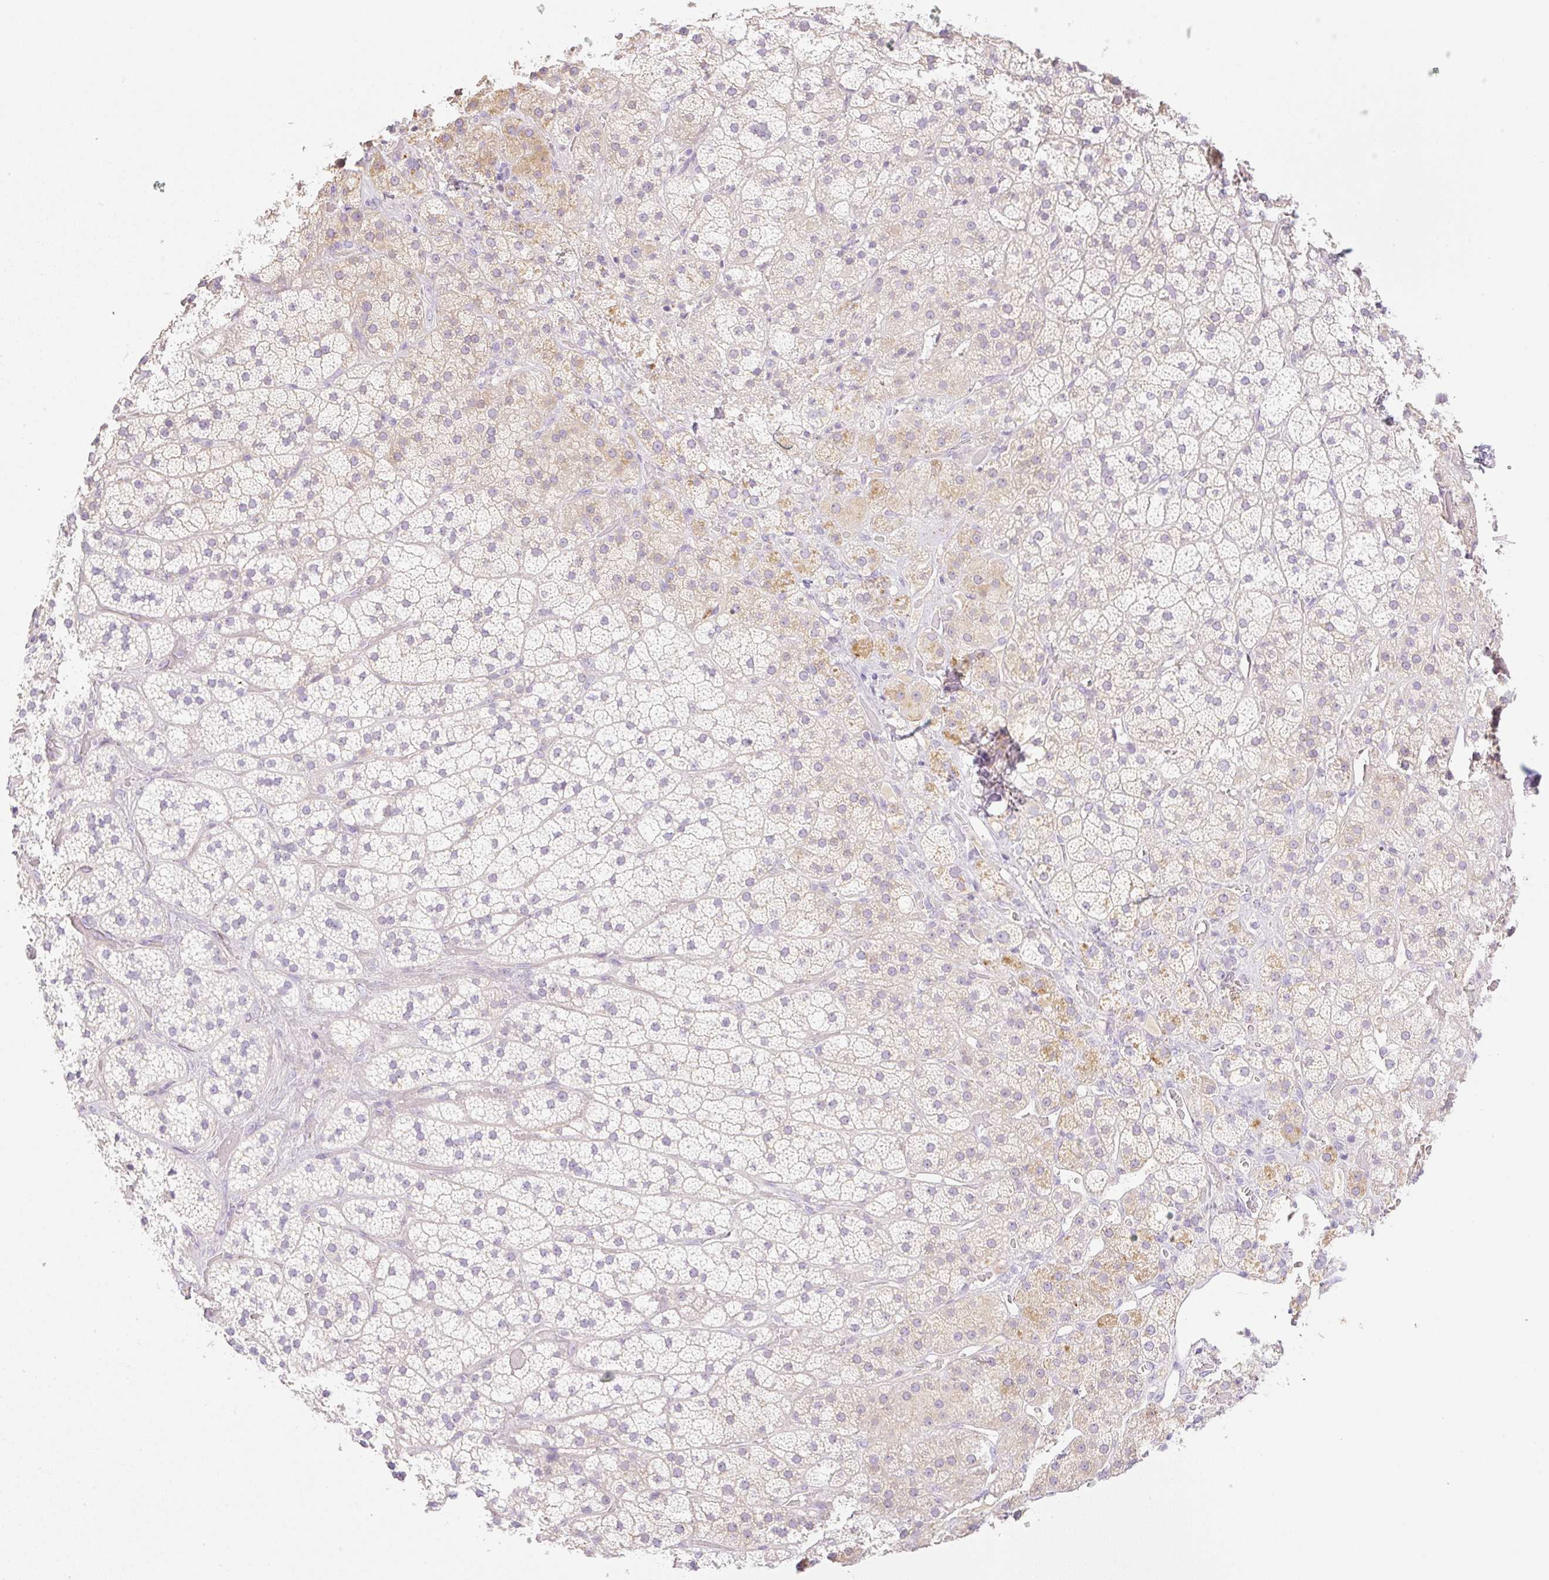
{"staining": {"intensity": "moderate", "quantity": "<25%", "location": "cytoplasmic/membranous"}, "tissue": "adrenal gland", "cell_type": "Glandular cells", "image_type": "normal", "snomed": [{"axis": "morphology", "description": "Normal tissue, NOS"}, {"axis": "topography", "description": "Adrenal gland"}], "caption": "A high-resolution micrograph shows immunohistochemistry staining of normal adrenal gland, which reveals moderate cytoplasmic/membranous expression in approximately <25% of glandular cells.", "gene": "MIA2", "patient": {"sex": "male", "age": 57}}